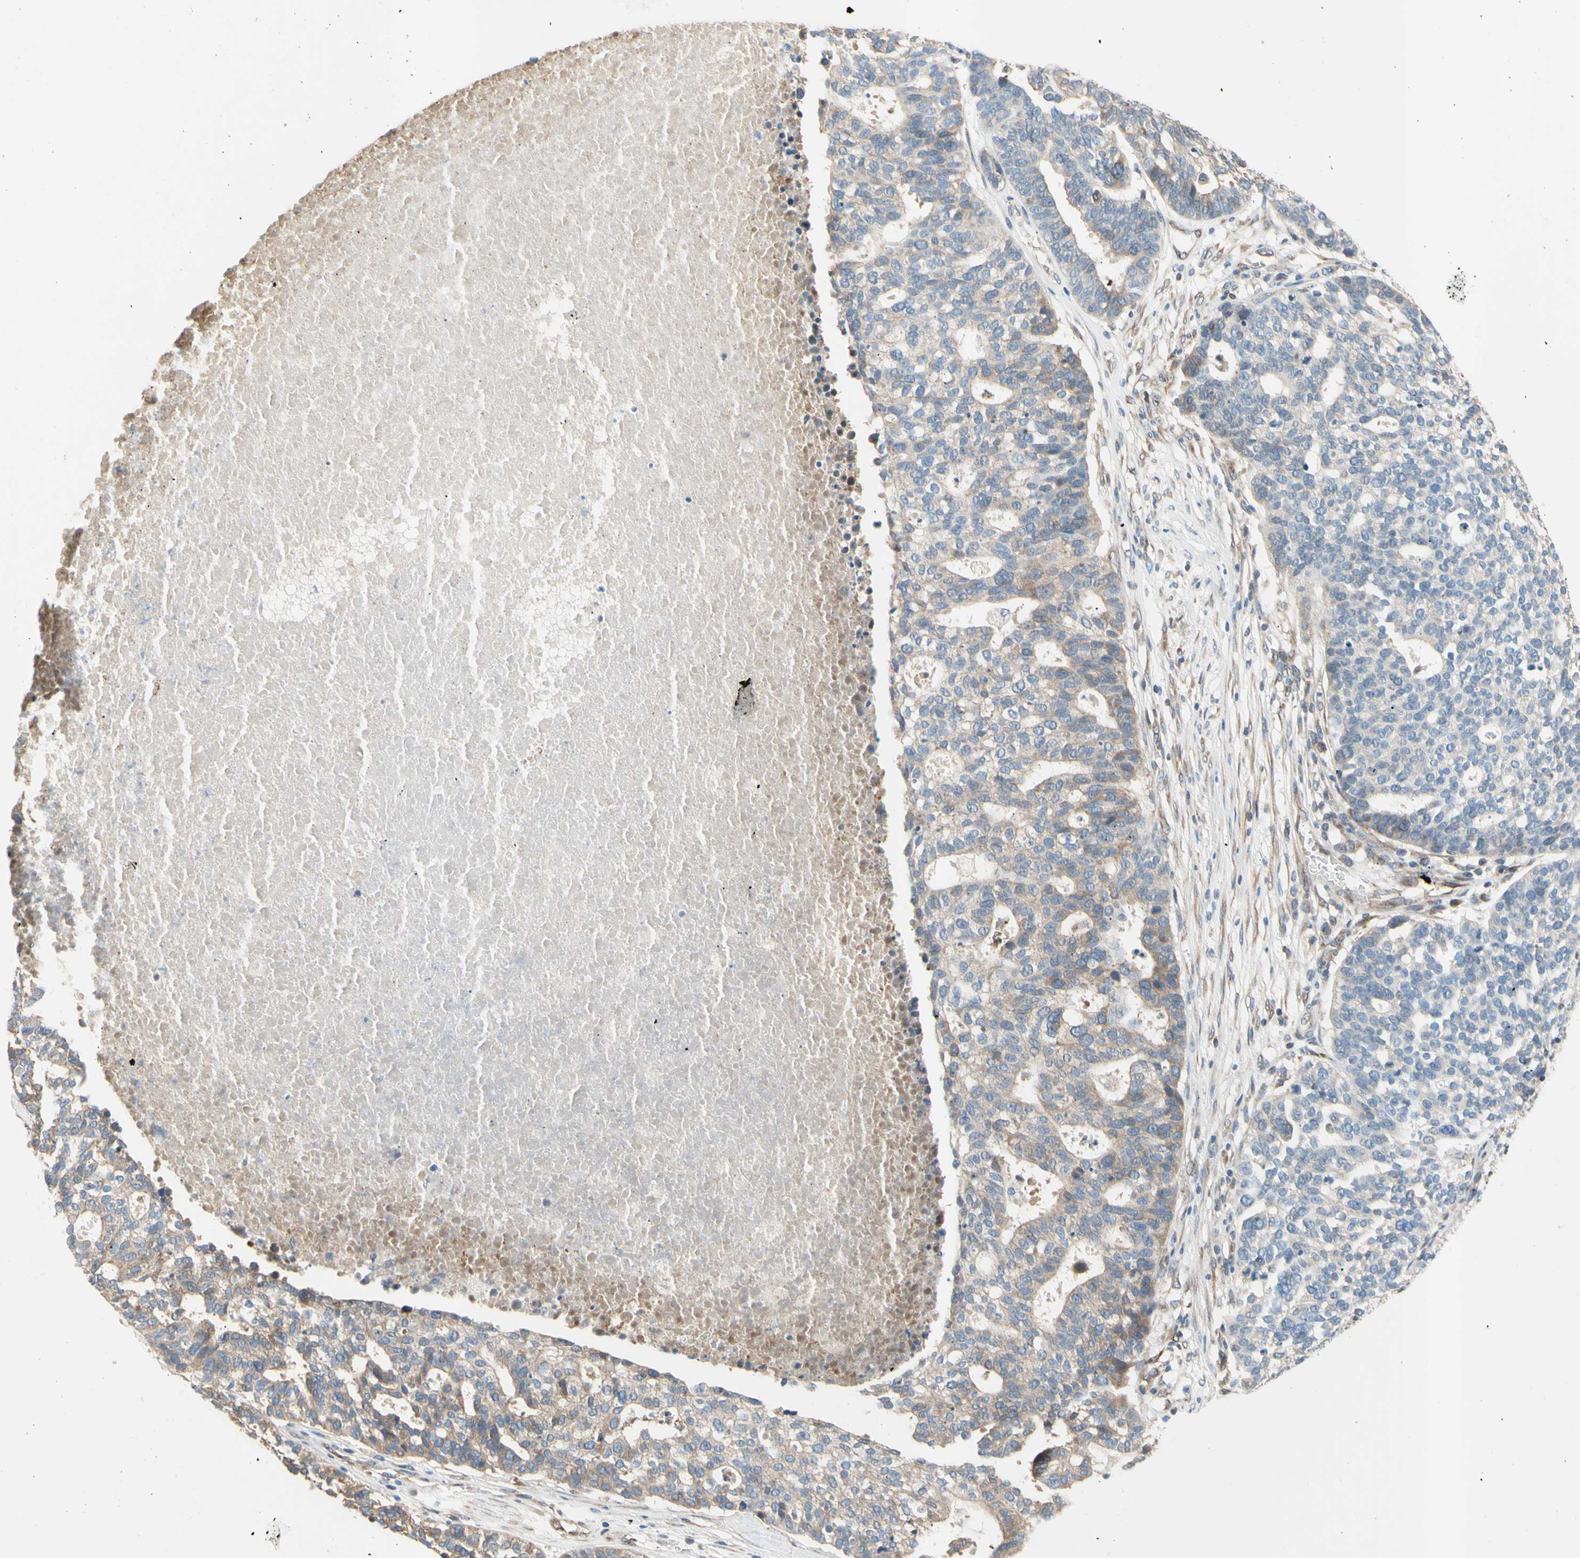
{"staining": {"intensity": "weak", "quantity": "25%-75%", "location": "cytoplasmic/membranous"}, "tissue": "ovarian cancer", "cell_type": "Tumor cells", "image_type": "cancer", "snomed": [{"axis": "morphology", "description": "Cystadenocarcinoma, serous, NOS"}, {"axis": "topography", "description": "Ovary"}], "caption": "Ovarian cancer stained with a brown dye displays weak cytoplasmic/membranous positive staining in approximately 25%-75% of tumor cells.", "gene": "TRAF2", "patient": {"sex": "female", "age": 59}}